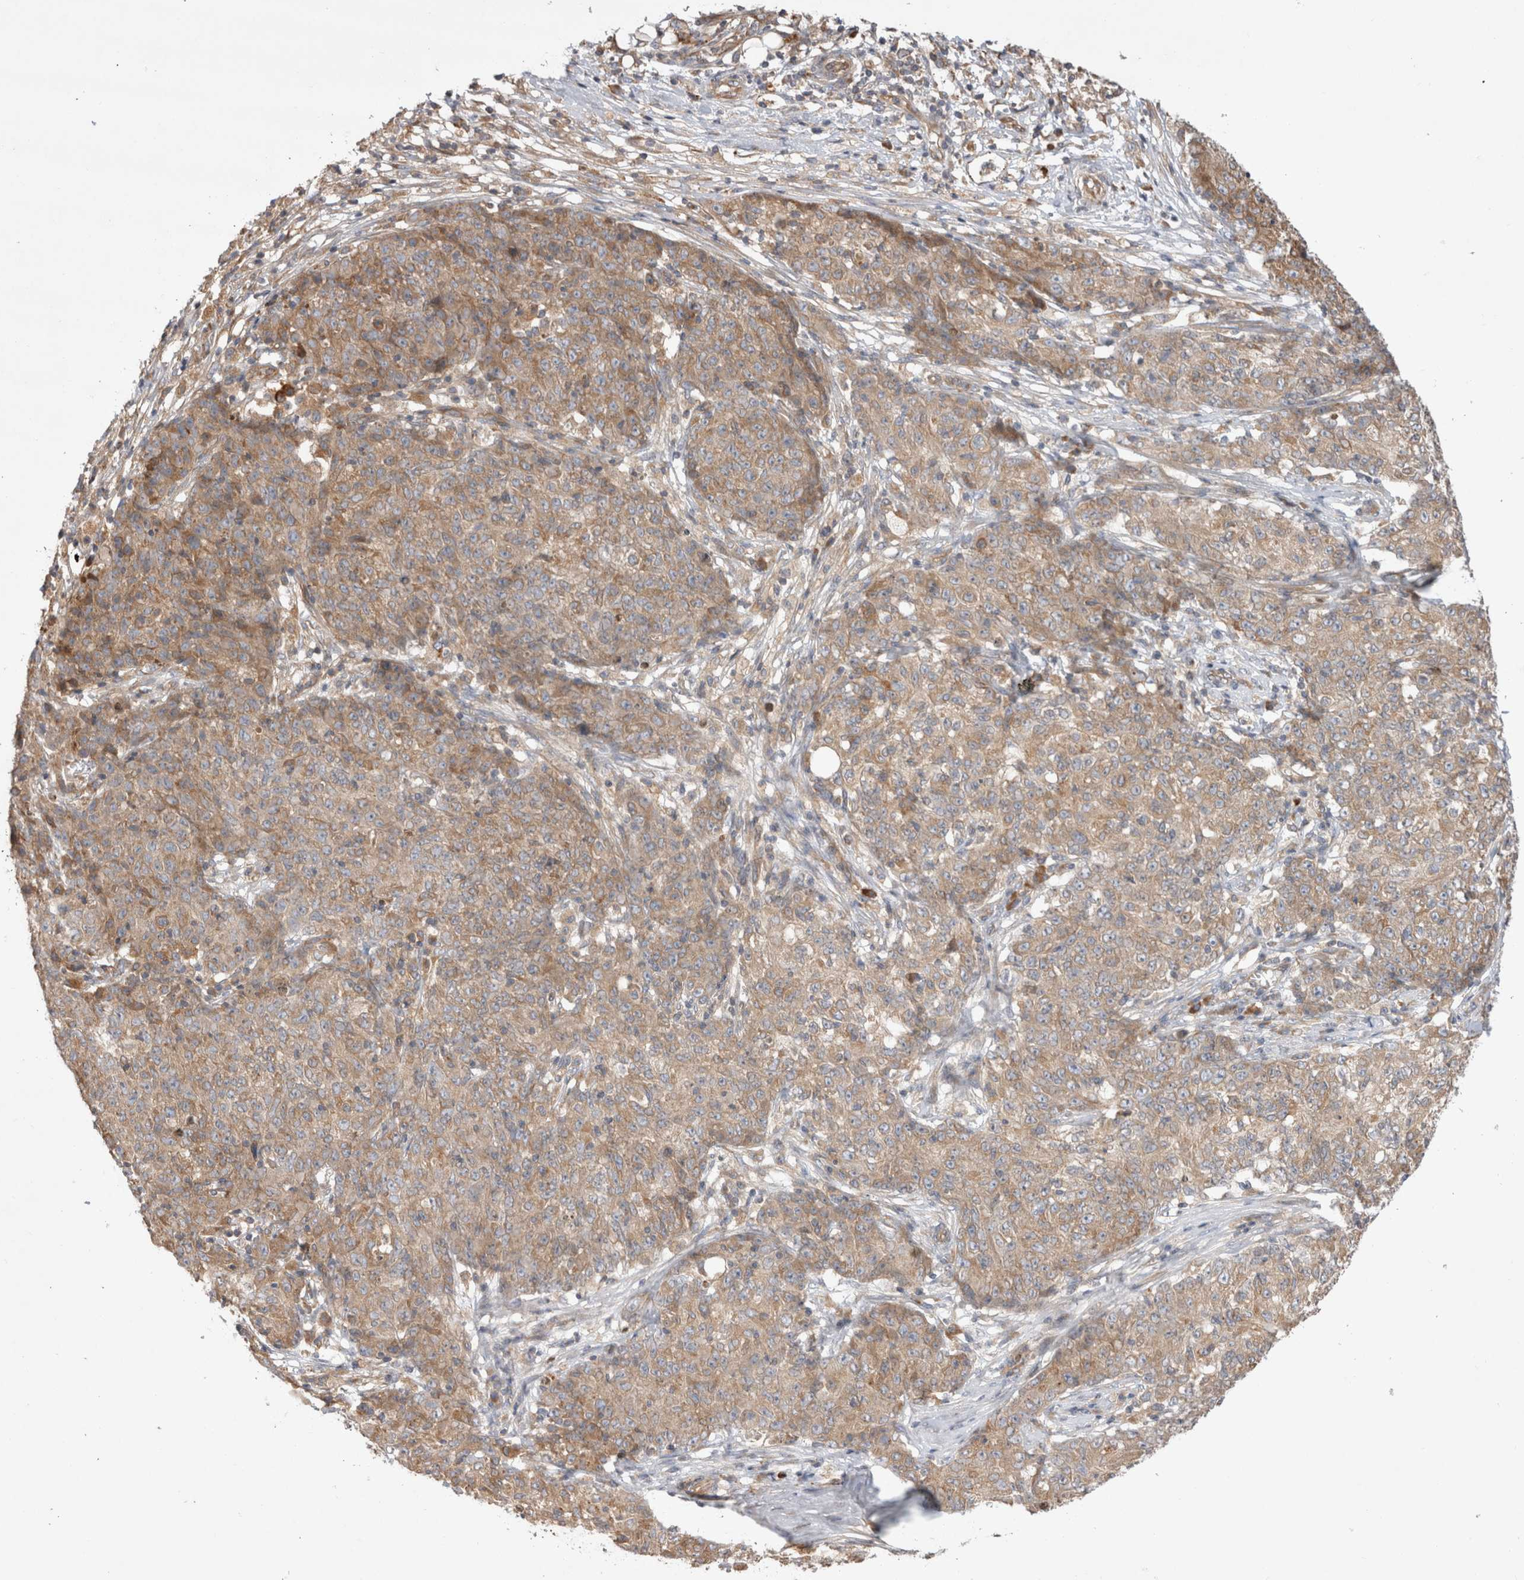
{"staining": {"intensity": "moderate", "quantity": ">75%", "location": "cytoplasmic/membranous"}, "tissue": "ovarian cancer", "cell_type": "Tumor cells", "image_type": "cancer", "snomed": [{"axis": "morphology", "description": "Carcinoma, endometroid"}, {"axis": "topography", "description": "Ovary"}], "caption": "A brown stain labels moderate cytoplasmic/membranous staining of a protein in endometroid carcinoma (ovarian) tumor cells. (IHC, brightfield microscopy, high magnification).", "gene": "PDCD10", "patient": {"sex": "female", "age": 42}}